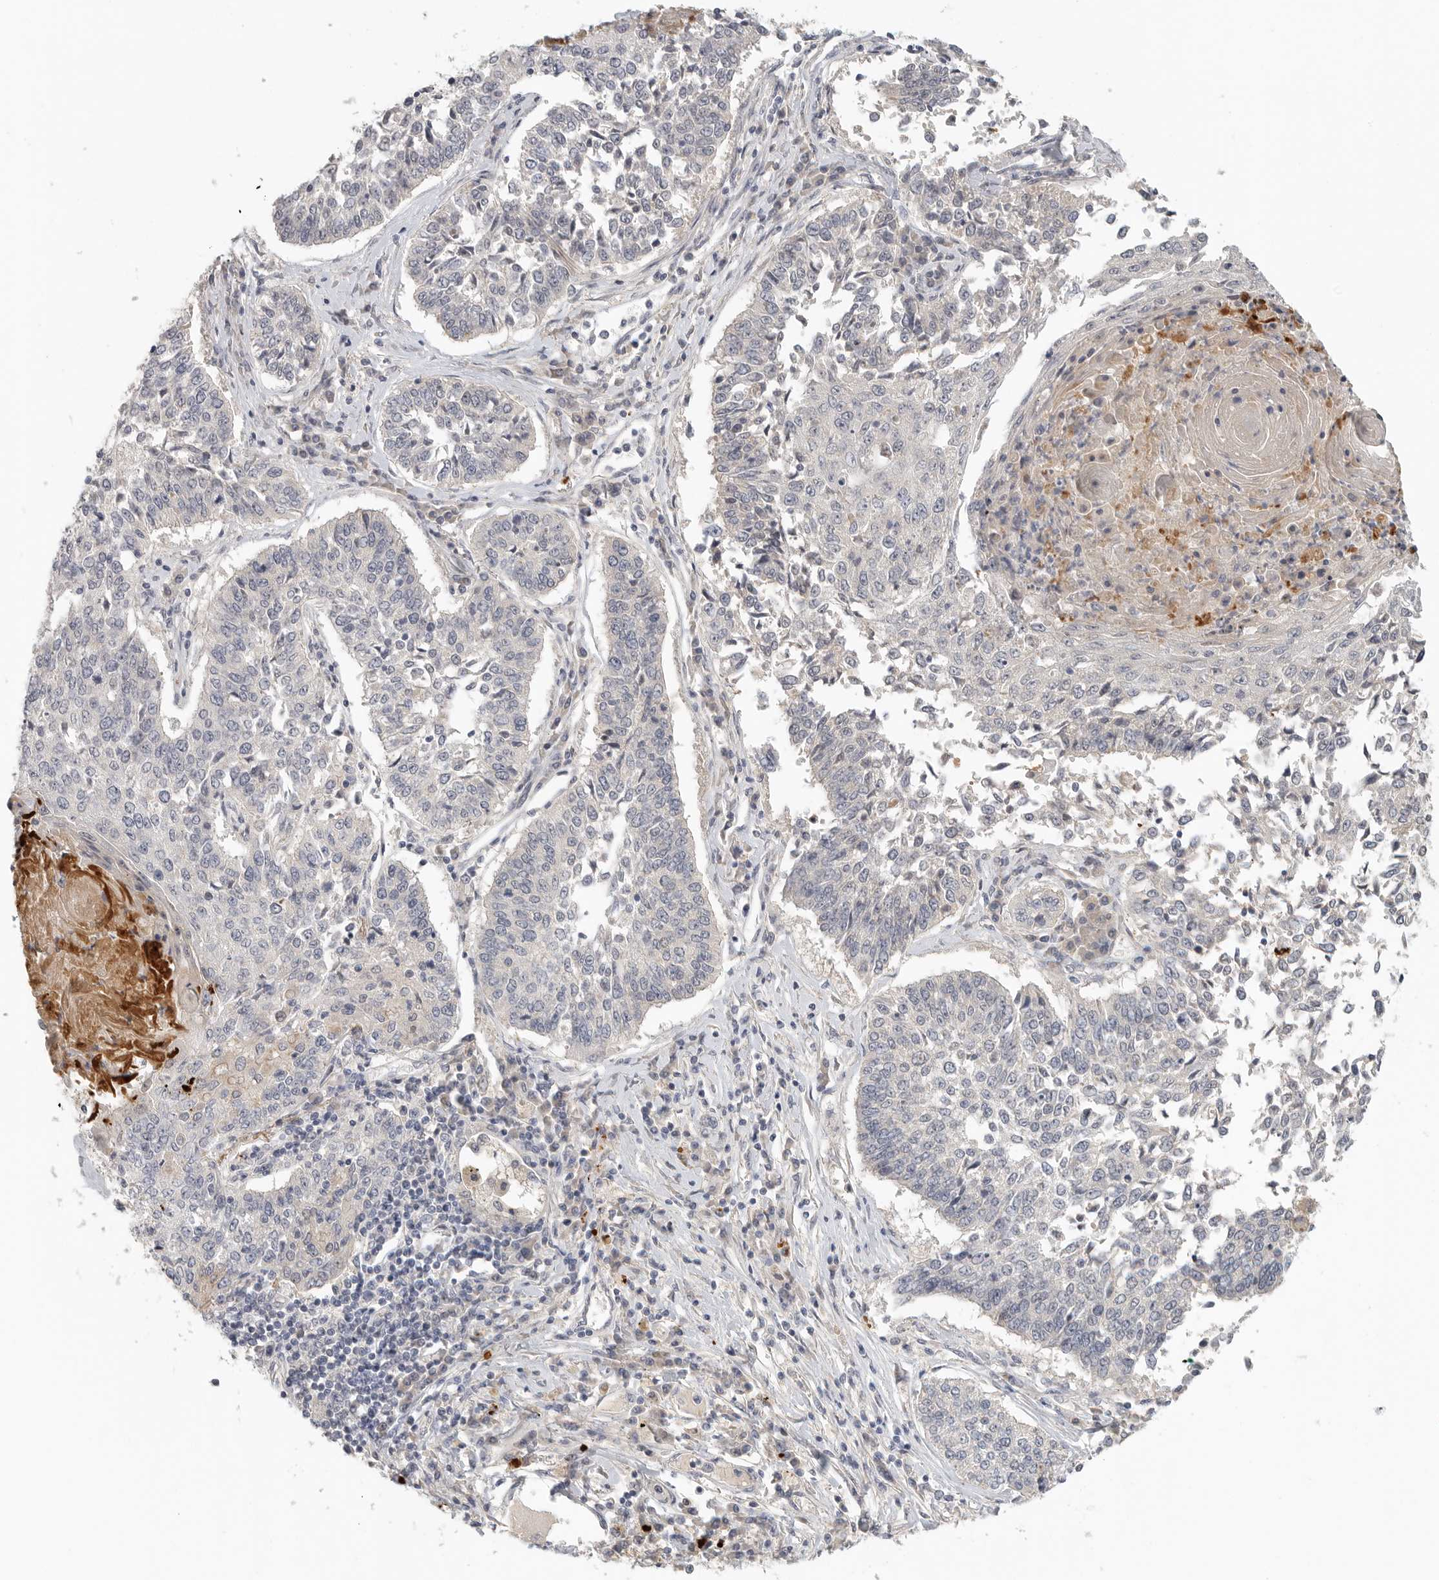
{"staining": {"intensity": "negative", "quantity": "none", "location": "none"}, "tissue": "lung cancer", "cell_type": "Tumor cells", "image_type": "cancer", "snomed": [{"axis": "morphology", "description": "Normal tissue, NOS"}, {"axis": "morphology", "description": "Squamous cell carcinoma, NOS"}, {"axis": "topography", "description": "Cartilage tissue"}, {"axis": "topography", "description": "Lung"}, {"axis": "topography", "description": "Peripheral nerve tissue"}], "caption": "Tumor cells show no significant expression in squamous cell carcinoma (lung). (Stains: DAB immunohistochemistry (IHC) with hematoxylin counter stain, Microscopy: brightfield microscopy at high magnification).", "gene": "HDAC6", "patient": {"sex": "female", "age": 49}}